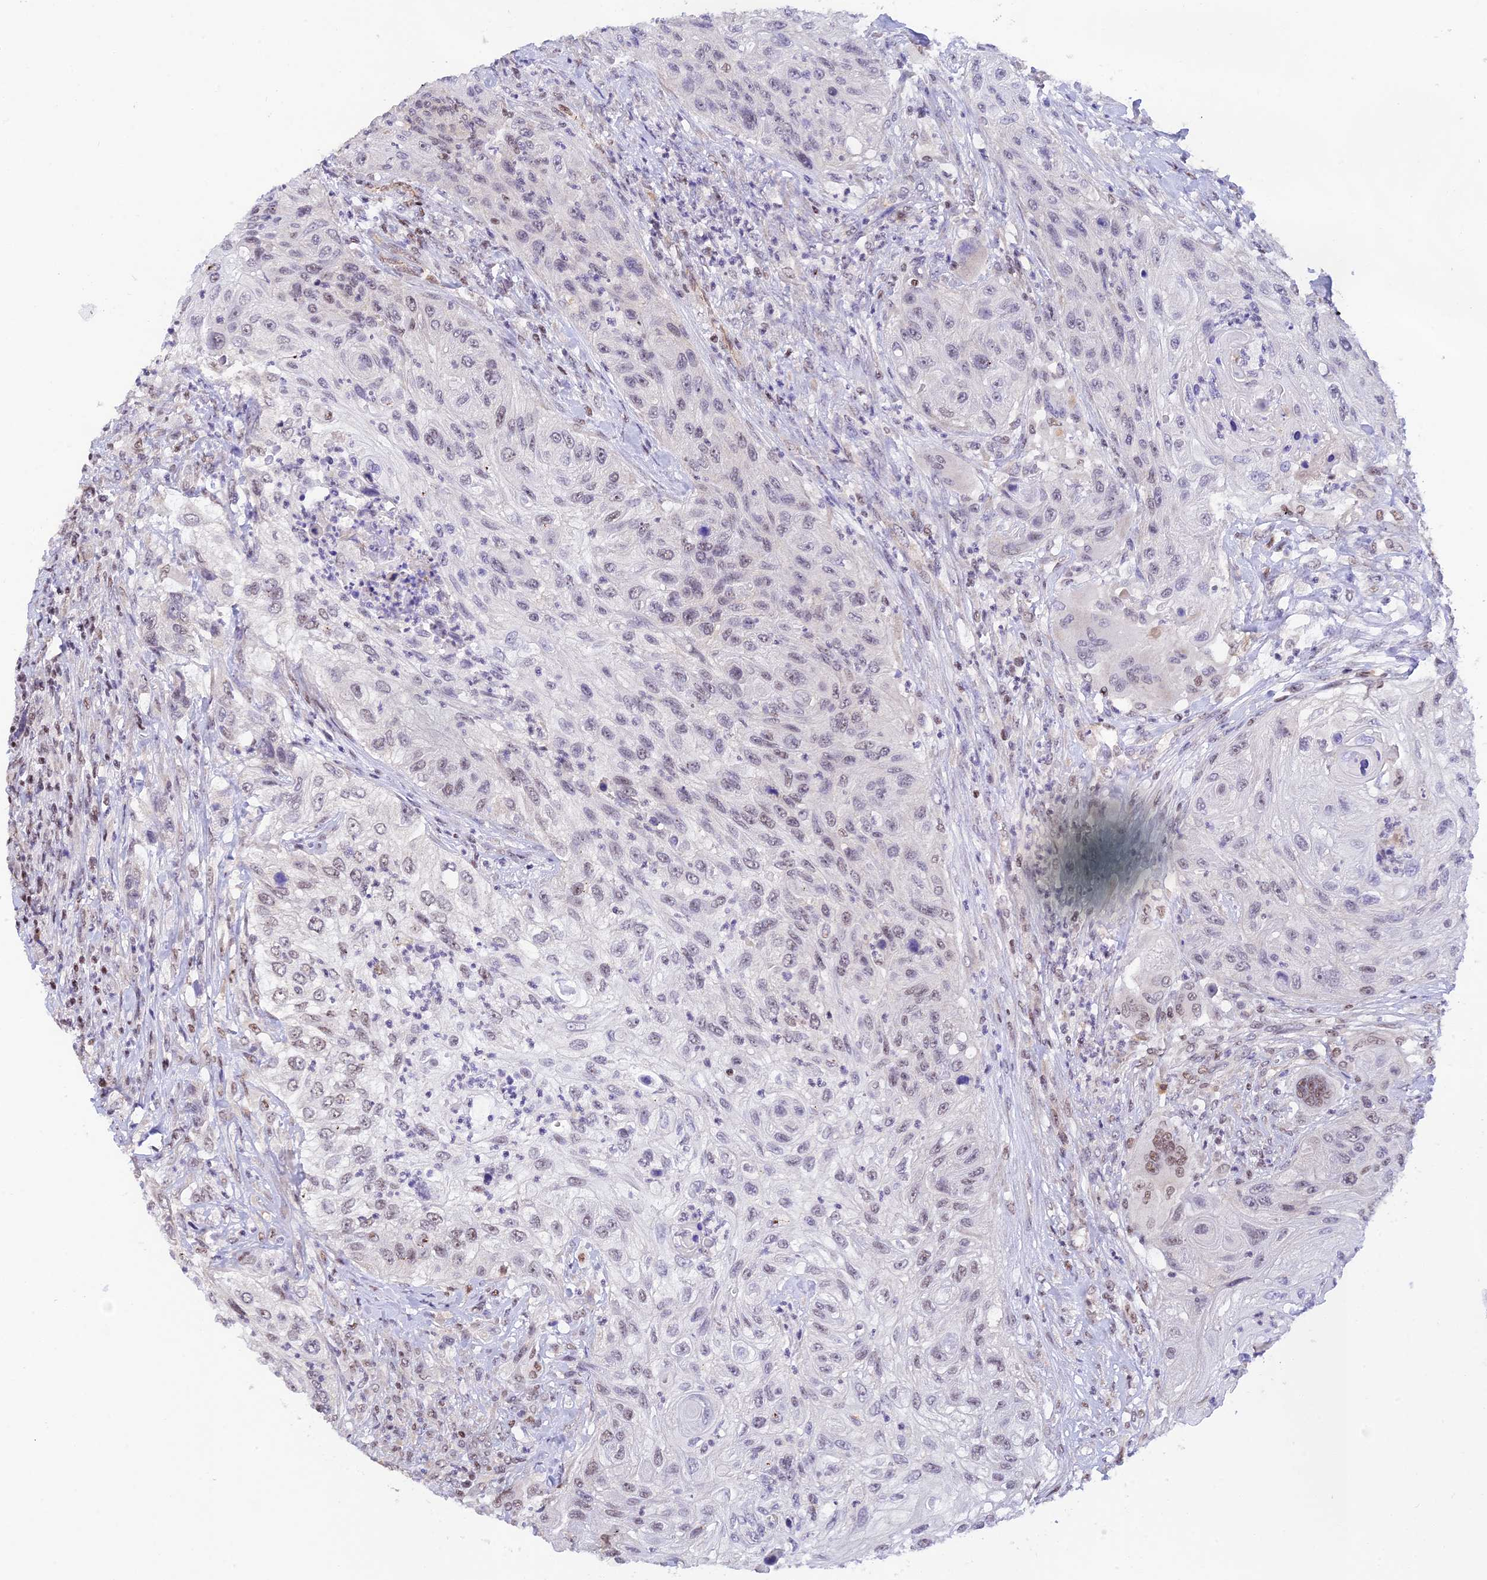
{"staining": {"intensity": "weak", "quantity": "<25%", "location": "nuclear"}, "tissue": "urothelial cancer", "cell_type": "Tumor cells", "image_type": "cancer", "snomed": [{"axis": "morphology", "description": "Urothelial carcinoma, High grade"}, {"axis": "topography", "description": "Urinary bladder"}], "caption": "High power microscopy photomicrograph of an immunohistochemistry (IHC) photomicrograph of high-grade urothelial carcinoma, revealing no significant expression in tumor cells. (DAB immunohistochemistry visualized using brightfield microscopy, high magnification).", "gene": "THAP11", "patient": {"sex": "female", "age": 60}}